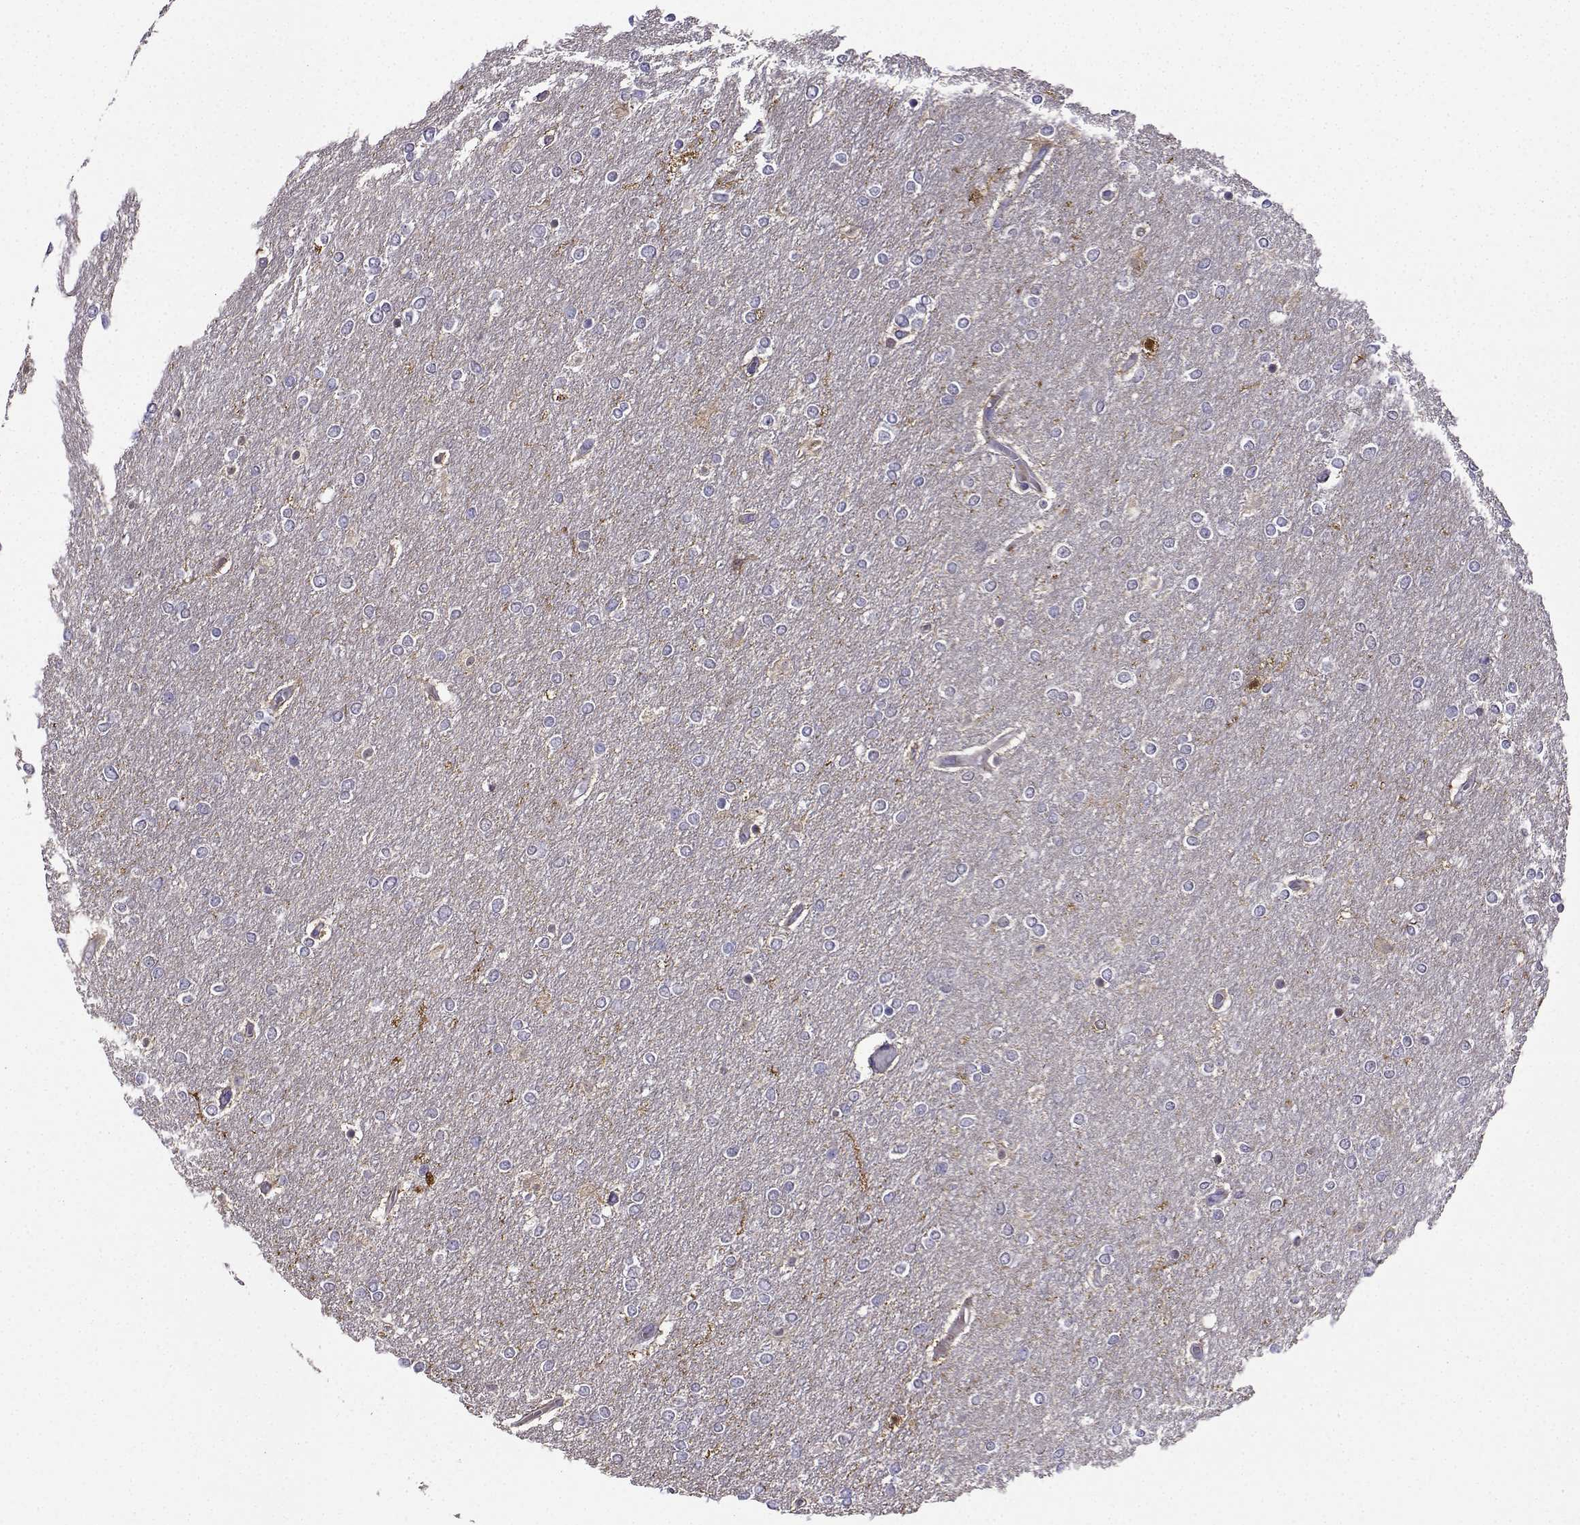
{"staining": {"intensity": "negative", "quantity": "none", "location": "none"}, "tissue": "glioma", "cell_type": "Tumor cells", "image_type": "cancer", "snomed": [{"axis": "morphology", "description": "Glioma, malignant, High grade"}, {"axis": "topography", "description": "Brain"}], "caption": "Immunohistochemistry (IHC) image of human malignant glioma (high-grade) stained for a protein (brown), which displays no staining in tumor cells.", "gene": "LINGO1", "patient": {"sex": "female", "age": 61}}